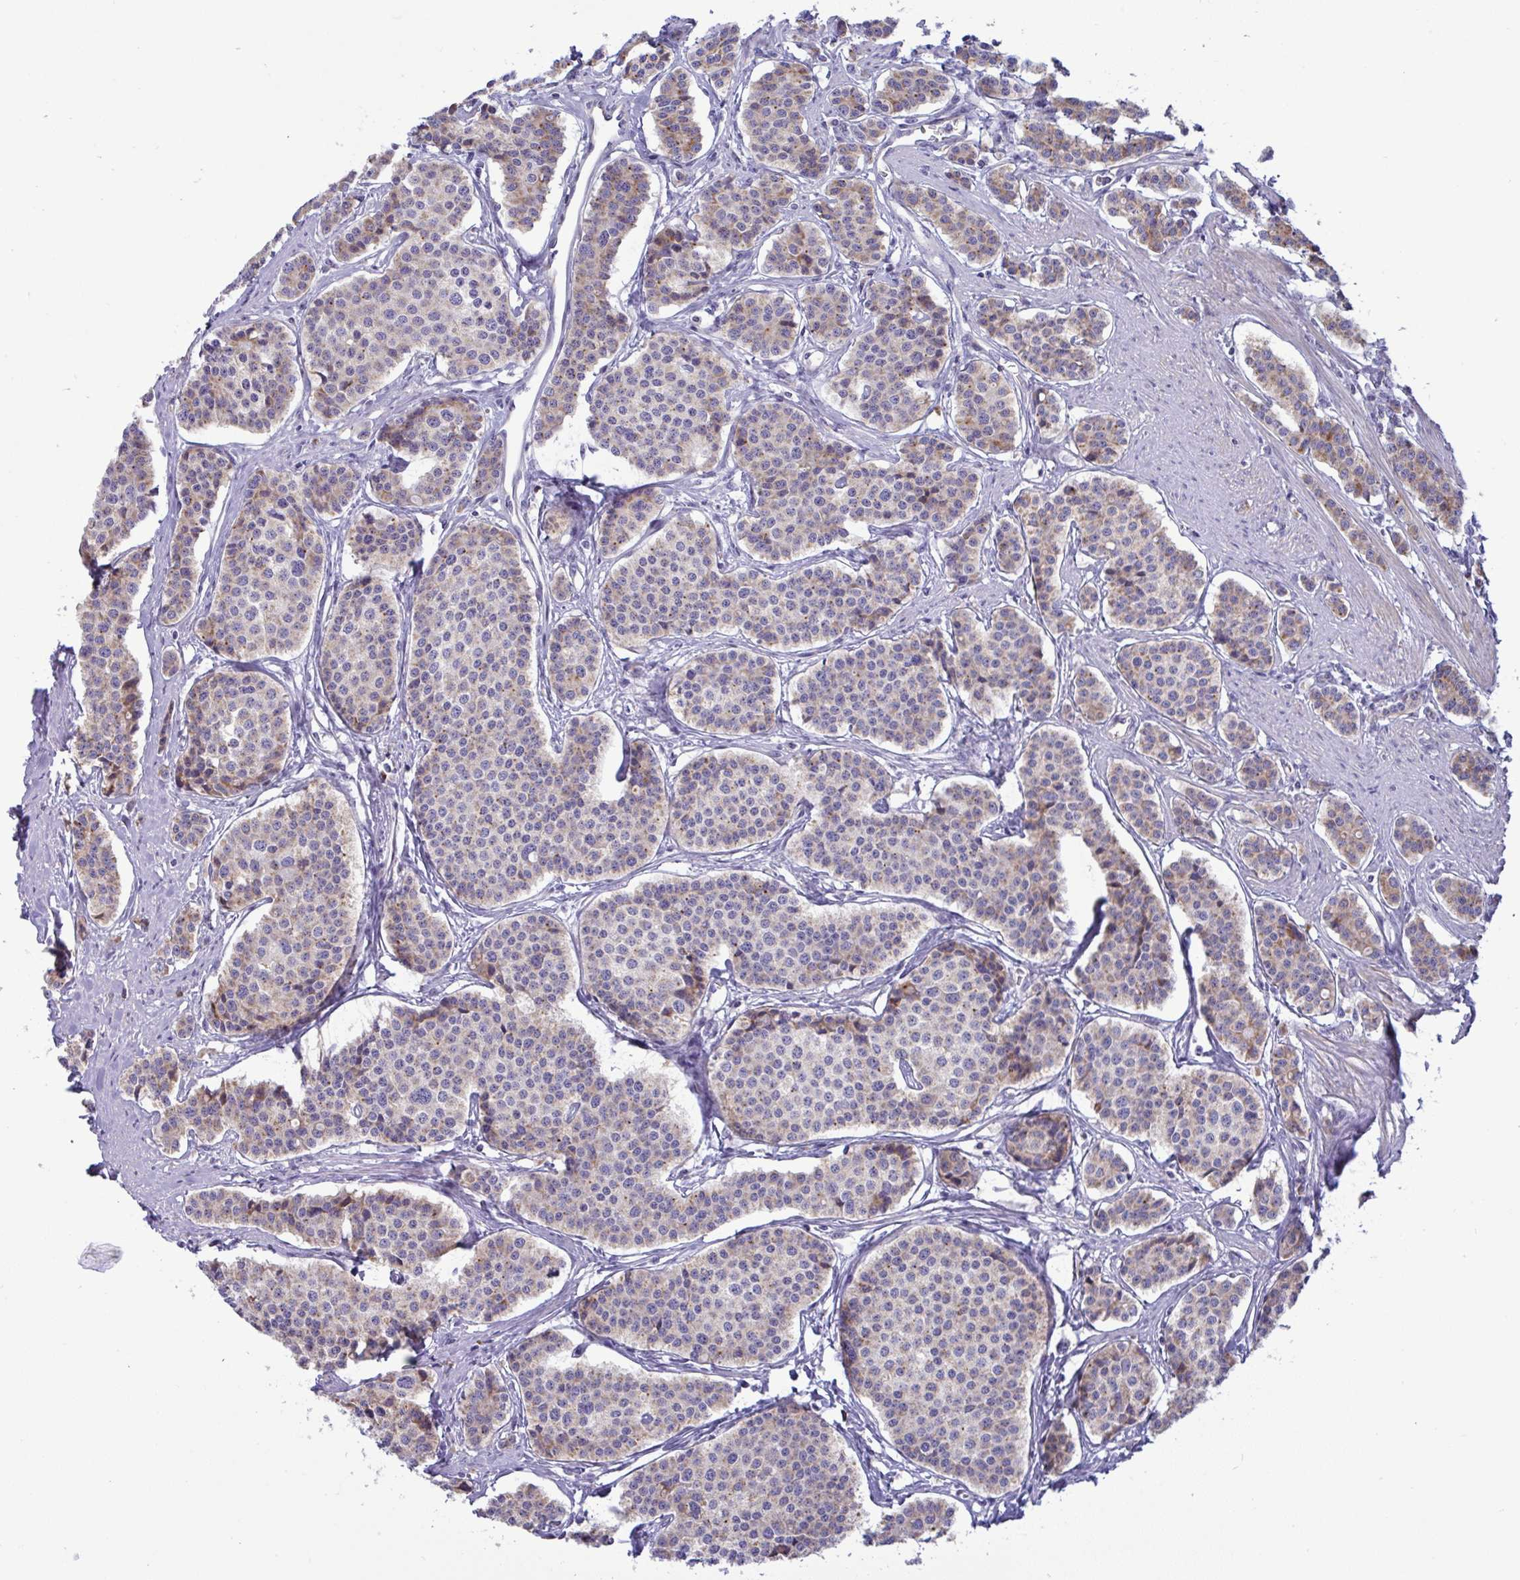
{"staining": {"intensity": "weak", "quantity": "25%-75%", "location": "cytoplasmic/membranous"}, "tissue": "carcinoid", "cell_type": "Tumor cells", "image_type": "cancer", "snomed": [{"axis": "morphology", "description": "Carcinoid, malignant, NOS"}, {"axis": "topography", "description": "Small intestine"}], "caption": "A brown stain highlights weak cytoplasmic/membranous staining of a protein in malignant carcinoid tumor cells.", "gene": "NTN1", "patient": {"sex": "male", "age": 60}}